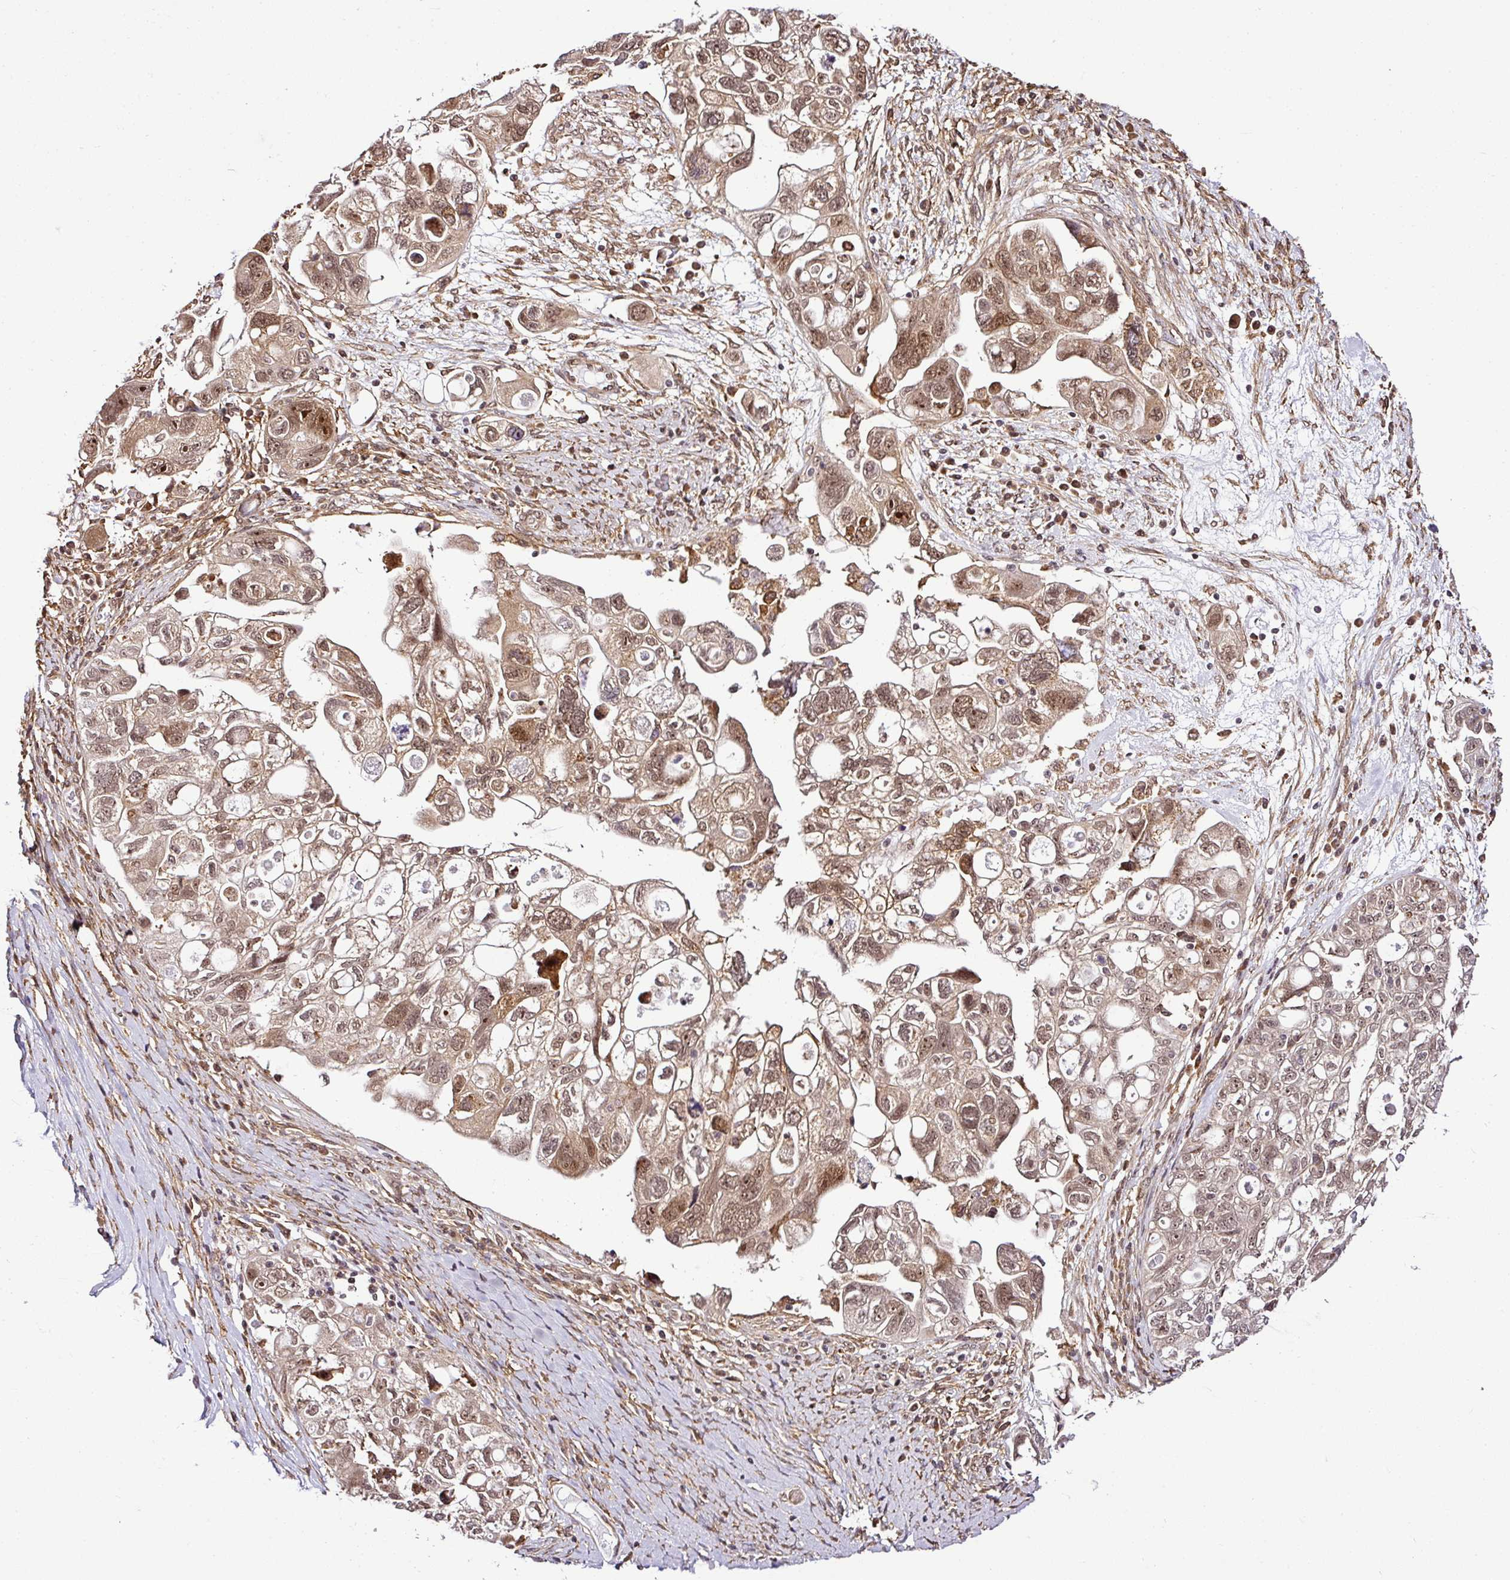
{"staining": {"intensity": "moderate", "quantity": ">75%", "location": "cytoplasmic/membranous,nuclear"}, "tissue": "ovarian cancer", "cell_type": "Tumor cells", "image_type": "cancer", "snomed": [{"axis": "morphology", "description": "Carcinoma, NOS"}, {"axis": "morphology", "description": "Cystadenocarcinoma, serous, NOS"}, {"axis": "topography", "description": "Ovary"}], "caption": "Ovarian cancer tissue shows moderate cytoplasmic/membranous and nuclear expression in about >75% of tumor cells, visualized by immunohistochemistry.", "gene": "FAM153A", "patient": {"sex": "female", "age": 69}}